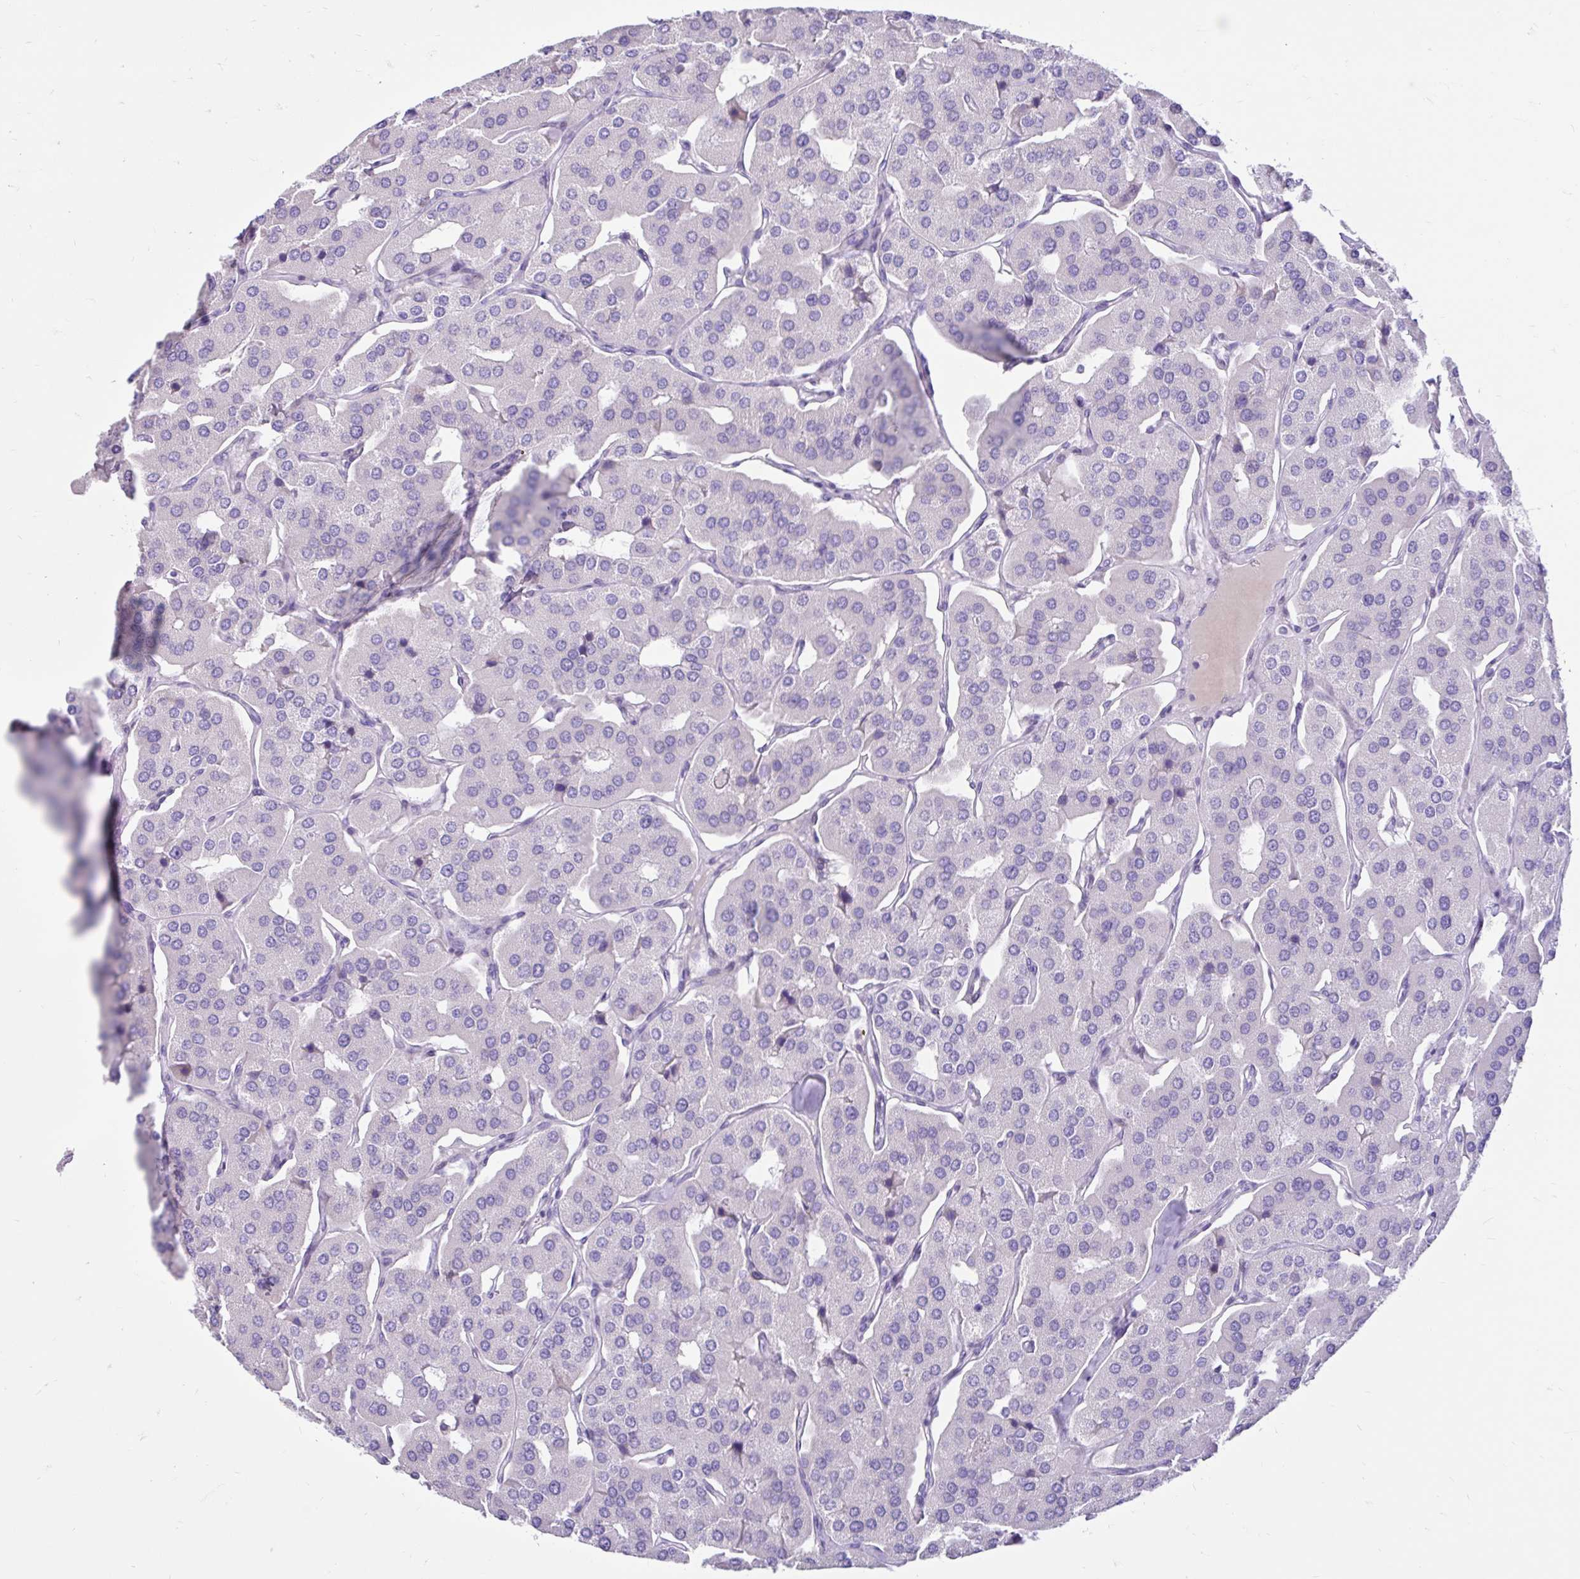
{"staining": {"intensity": "negative", "quantity": "none", "location": "none"}, "tissue": "parathyroid gland", "cell_type": "Glandular cells", "image_type": "normal", "snomed": [{"axis": "morphology", "description": "Normal tissue, NOS"}, {"axis": "morphology", "description": "Adenoma, NOS"}, {"axis": "topography", "description": "Parathyroid gland"}], "caption": "This is a micrograph of IHC staining of unremarkable parathyroid gland, which shows no positivity in glandular cells.", "gene": "NHLH2", "patient": {"sex": "female", "age": 86}}